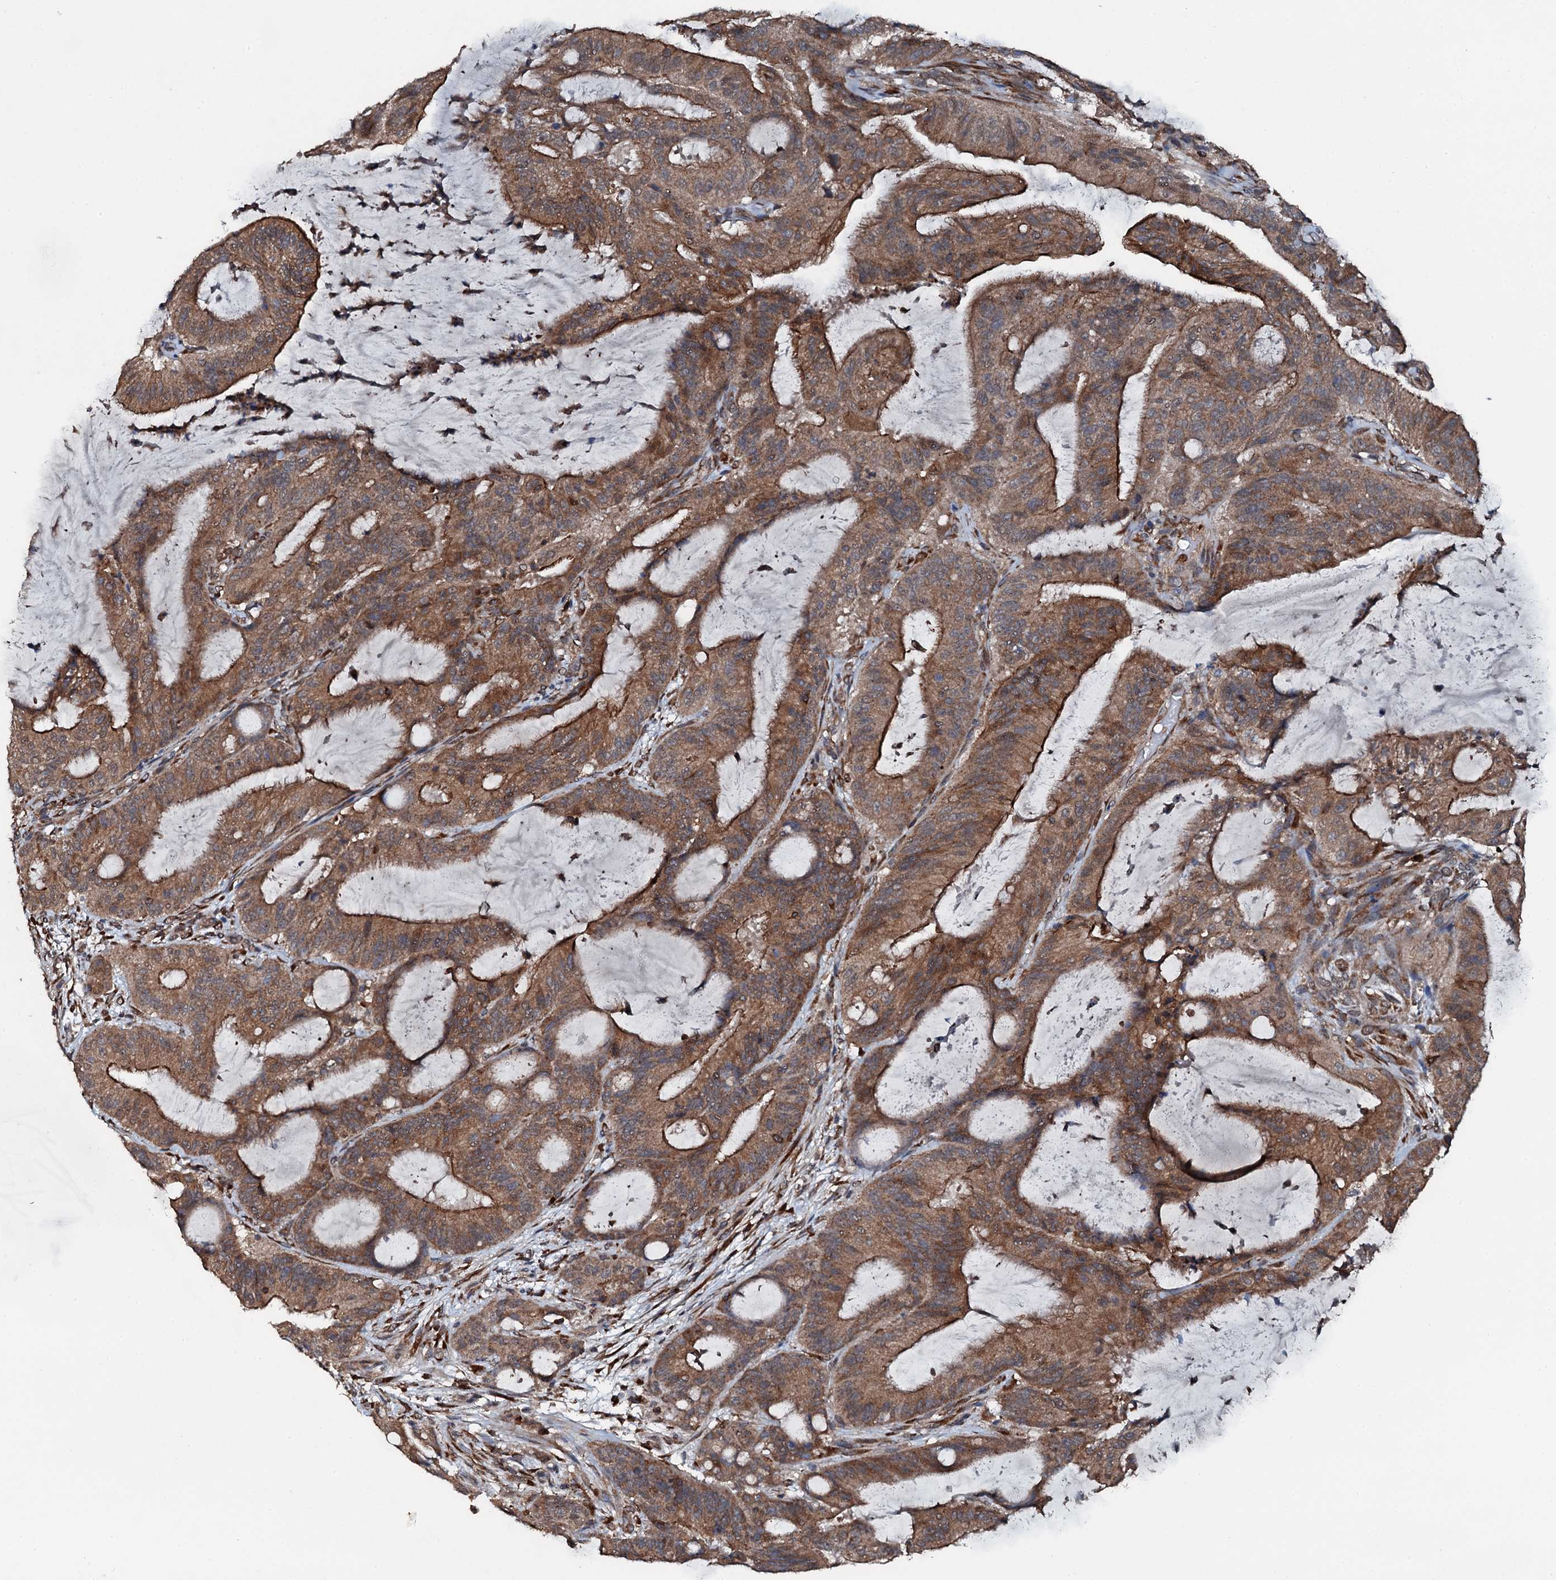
{"staining": {"intensity": "moderate", "quantity": ">75%", "location": "cytoplasmic/membranous"}, "tissue": "liver cancer", "cell_type": "Tumor cells", "image_type": "cancer", "snomed": [{"axis": "morphology", "description": "Normal tissue, NOS"}, {"axis": "morphology", "description": "Cholangiocarcinoma"}, {"axis": "topography", "description": "Liver"}, {"axis": "topography", "description": "Peripheral nerve tissue"}], "caption": "About >75% of tumor cells in liver cholangiocarcinoma show moderate cytoplasmic/membranous protein staining as visualized by brown immunohistochemical staining.", "gene": "EDC4", "patient": {"sex": "female", "age": 73}}